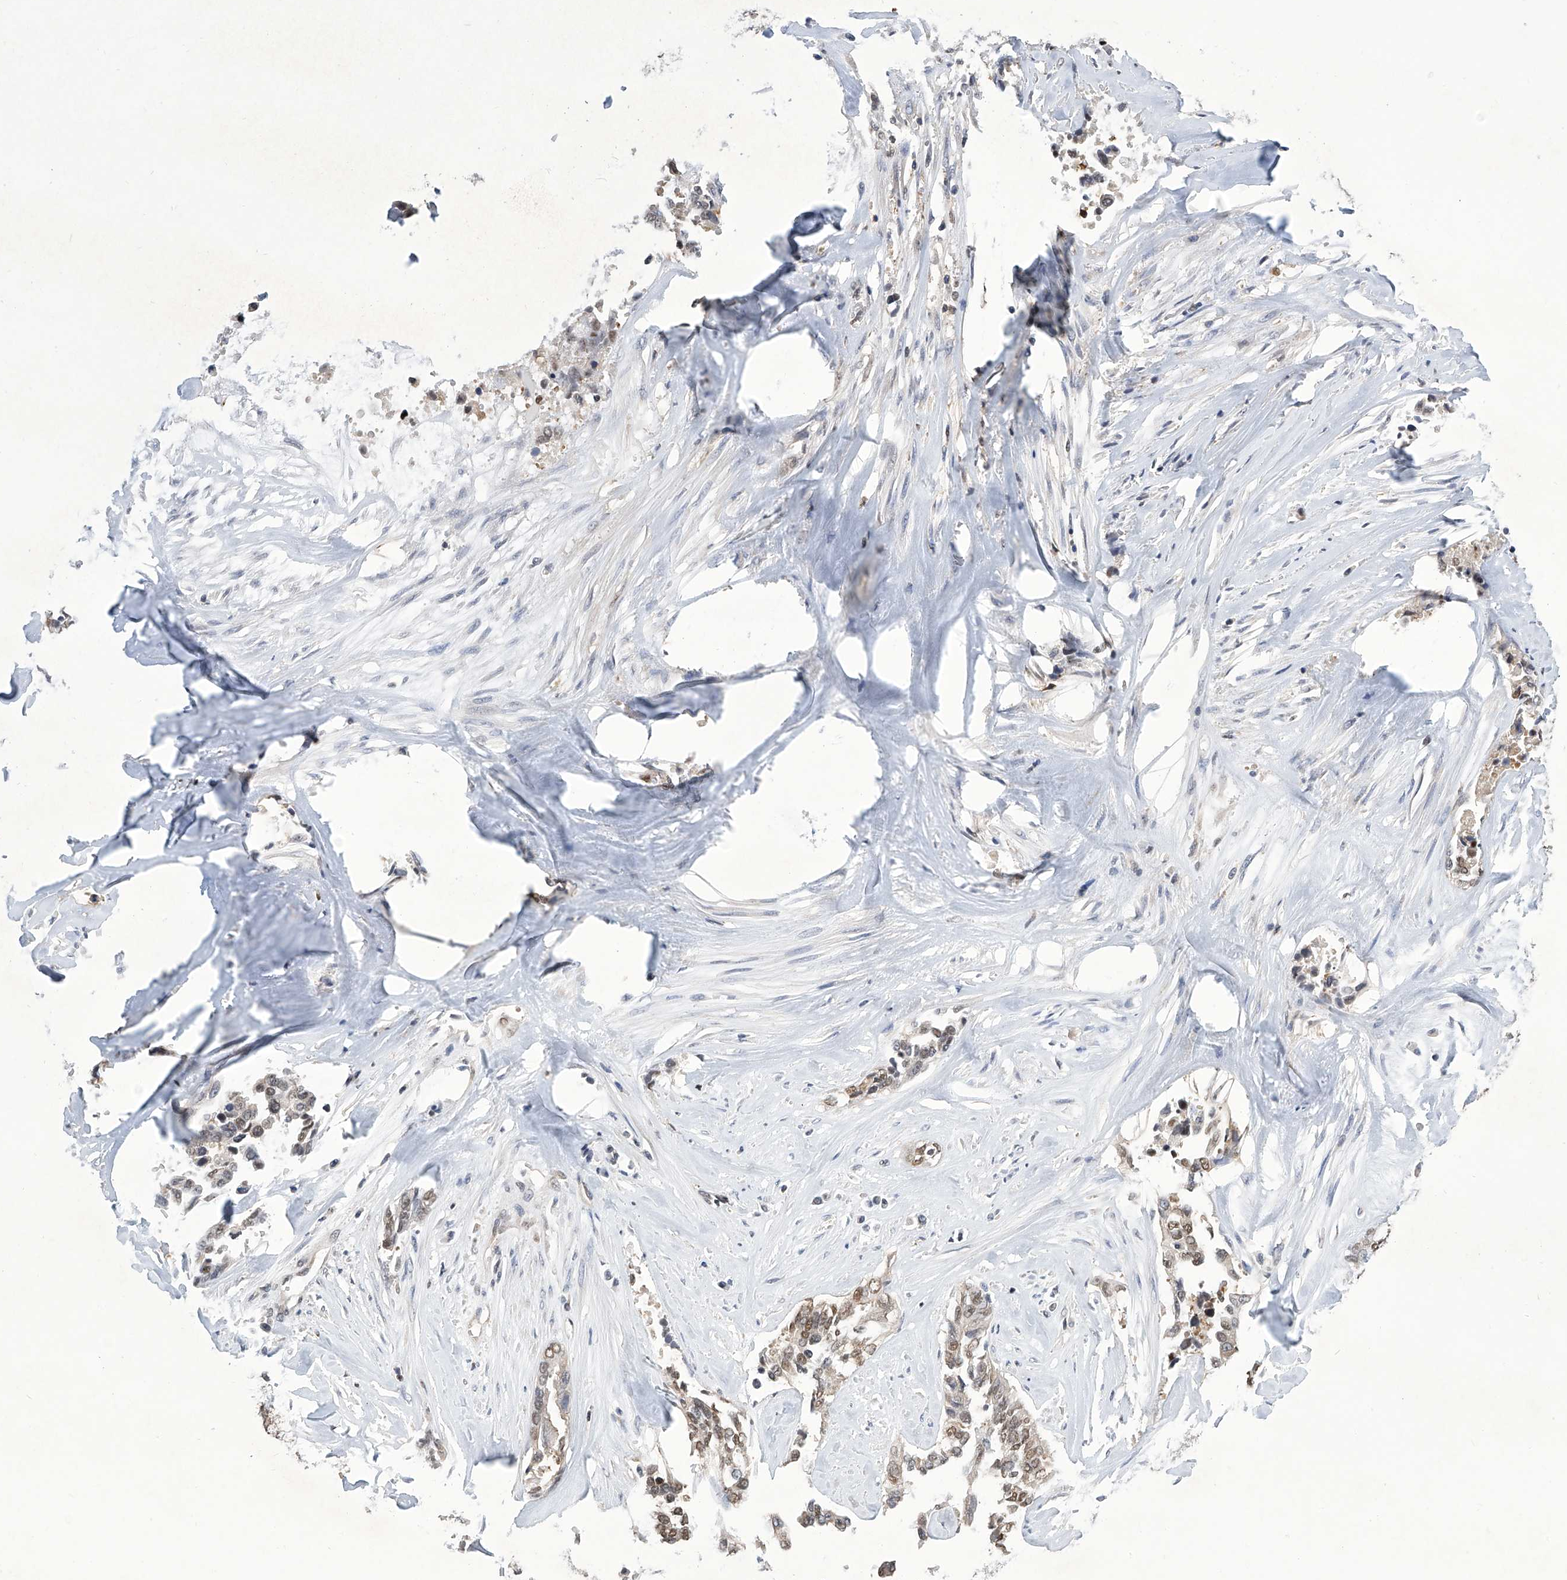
{"staining": {"intensity": "moderate", "quantity": ">75%", "location": "nuclear"}, "tissue": "ovarian cancer", "cell_type": "Tumor cells", "image_type": "cancer", "snomed": [{"axis": "morphology", "description": "Cystadenocarcinoma, serous, NOS"}, {"axis": "topography", "description": "Ovary"}], "caption": "Serous cystadenocarcinoma (ovarian) was stained to show a protein in brown. There is medium levels of moderate nuclear positivity in approximately >75% of tumor cells.", "gene": "SREBF2", "patient": {"sex": "female", "age": 44}}